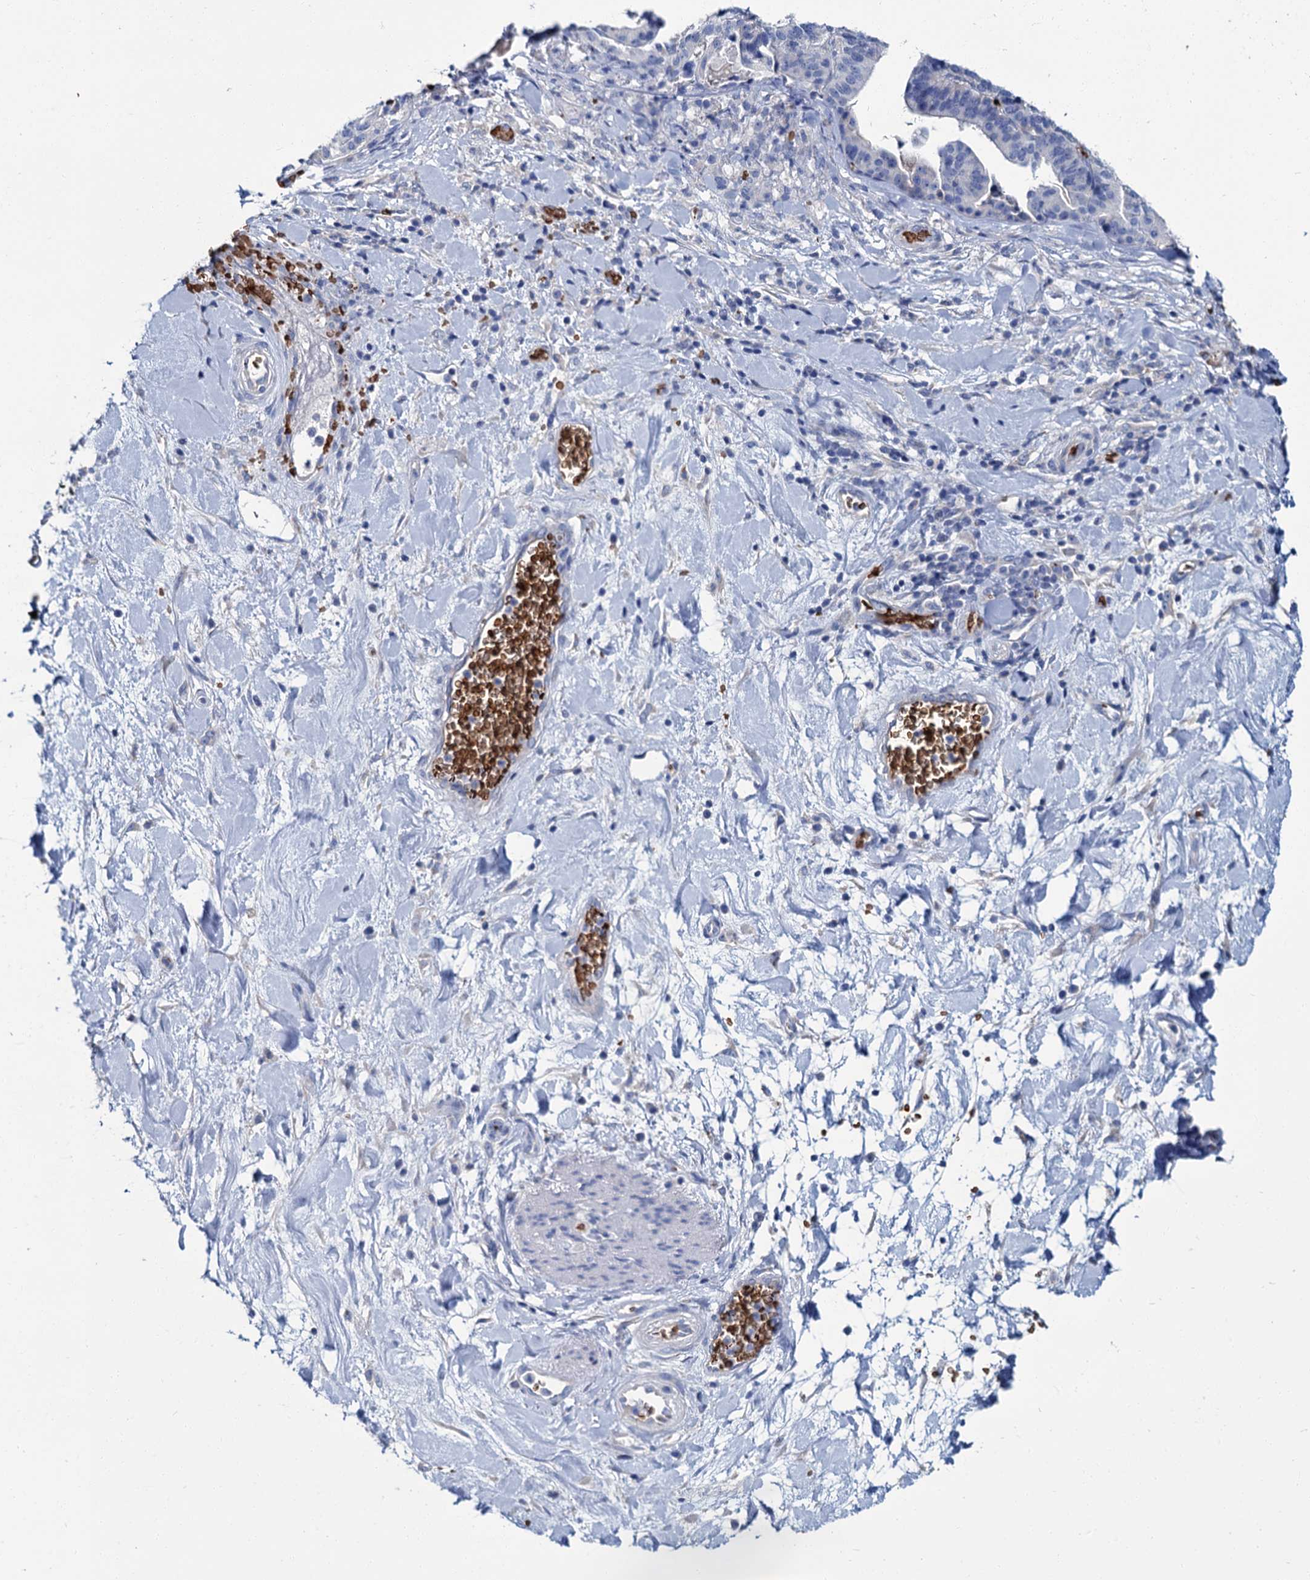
{"staining": {"intensity": "negative", "quantity": "none", "location": "none"}, "tissue": "stomach cancer", "cell_type": "Tumor cells", "image_type": "cancer", "snomed": [{"axis": "morphology", "description": "Adenocarcinoma, NOS"}, {"axis": "topography", "description": "Stomach"}], "caption": "This is a histopathology image of IHC staining of stomach adenocarcinoma, which shows no staining in tumor cells.", "gene": "ATG2A", "patient": {"sex": "male", "age": 48}}